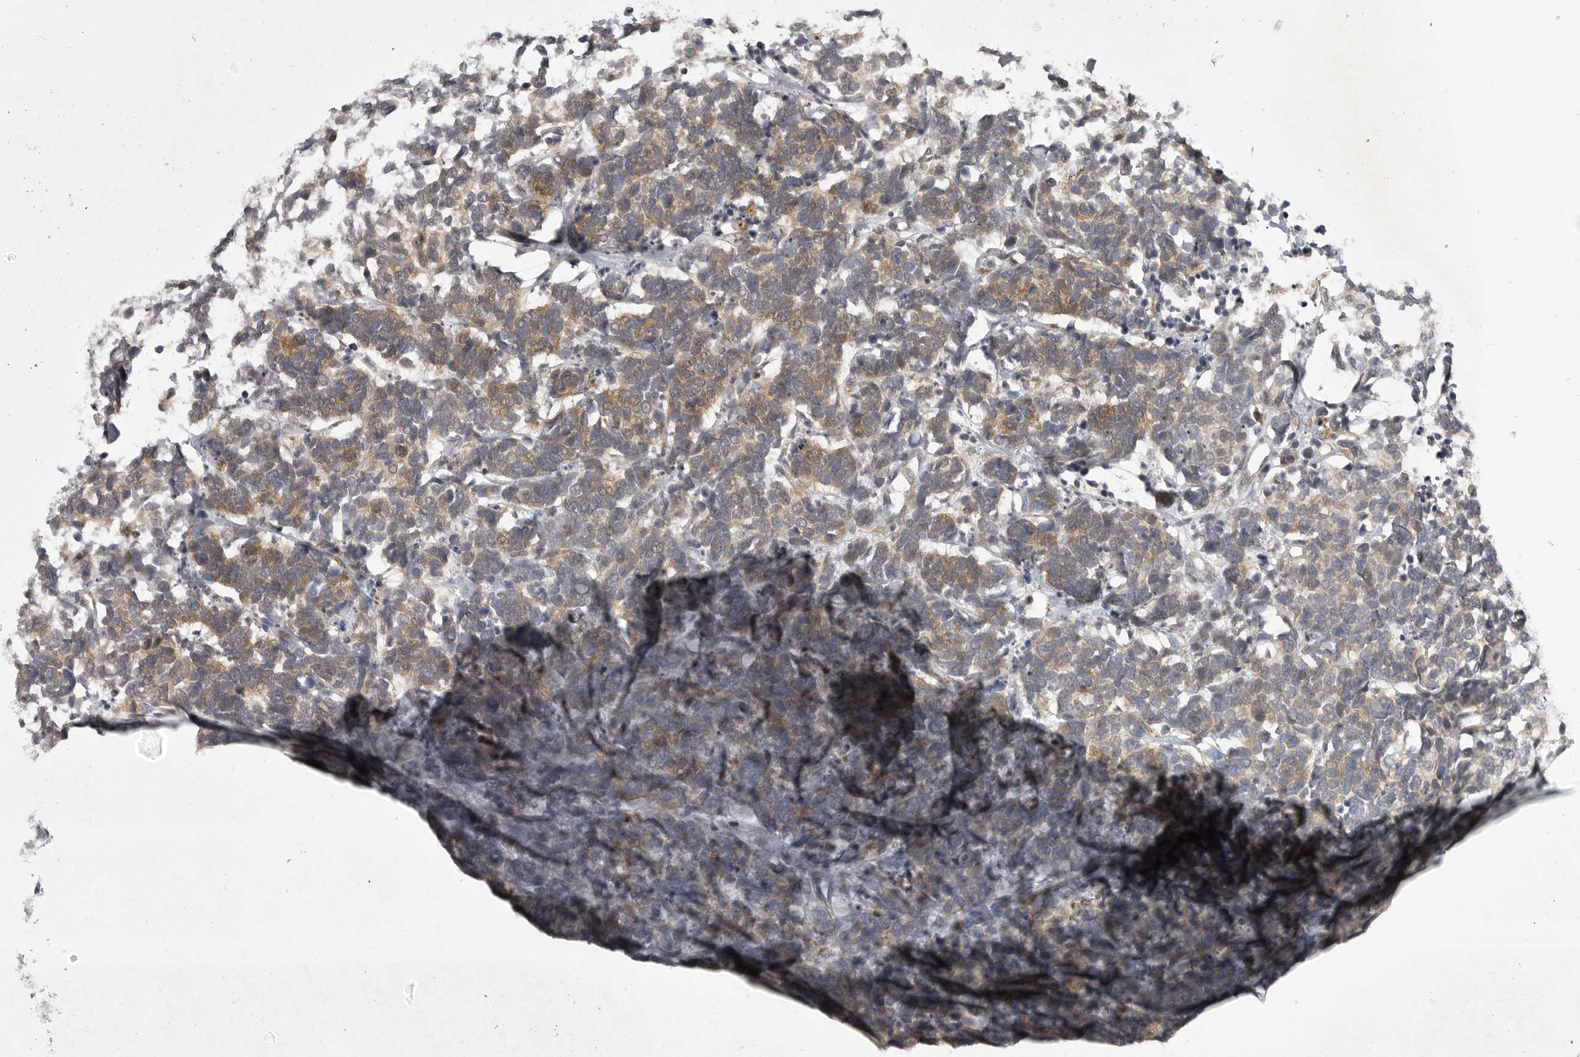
{"staining": {"intensity": "moderate", "quantity": ">75%", "location": "cytoplasmic/membranous"}, "tissue": "carcinoid", "cell_type": "Tumor cells", "image_type": "cancer", "snomed": [{"axis": "morphology", "description": "Carcinoma, NOS"}, {"axis": "morphology", "description": "Carcinoid, malignant, NOS"}, {"axis": "topography", "description": "Urinary bladder"}], "caption": "Immunohistochemical staining of human carcinoid demonstrates moderate cytoplasmic/membranous protein positivity in approximately >75% of tumor cells.", "gene": "PPP1R9A", "patient": {"sex": "male", "age": 57}}